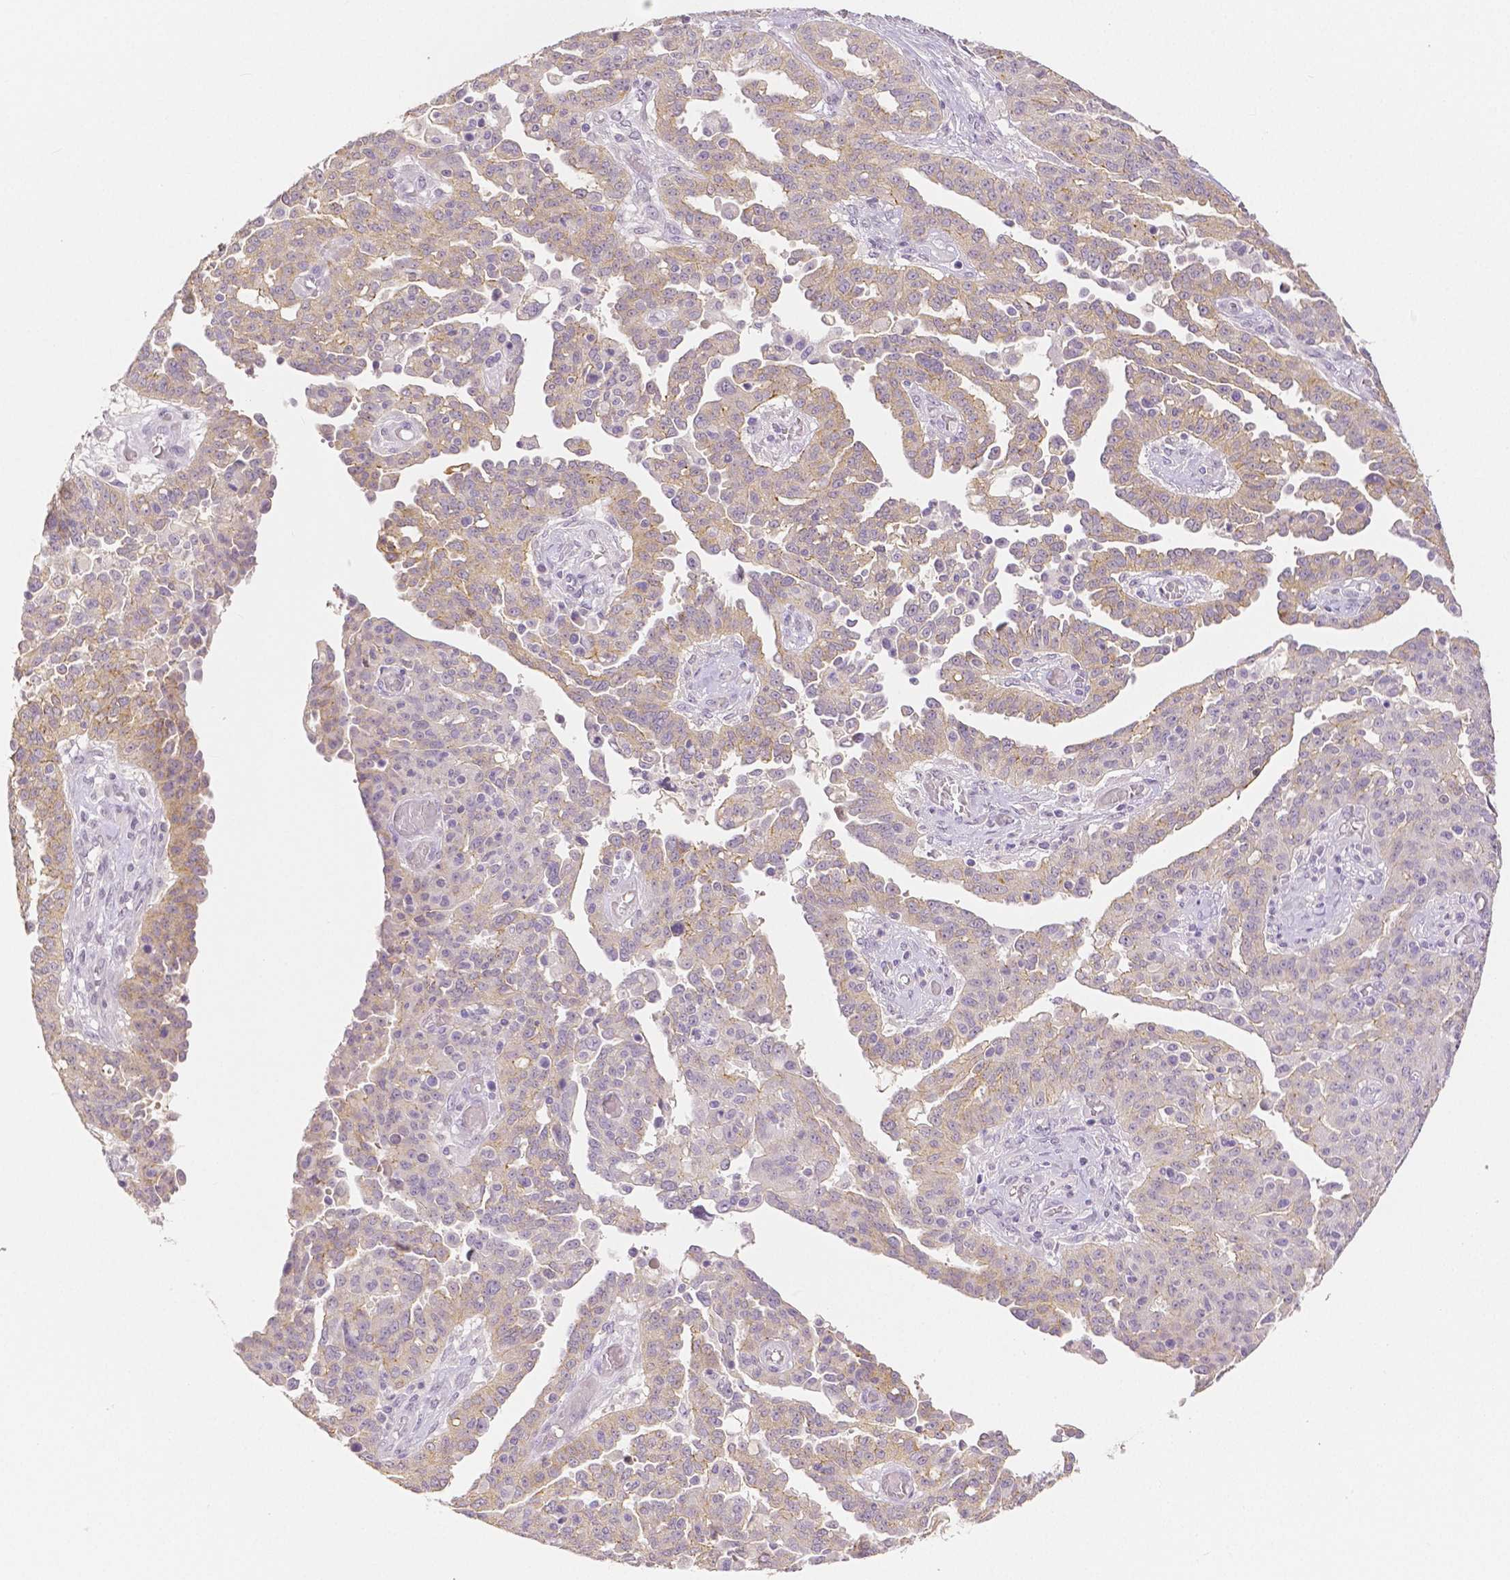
{"staining": {"intensity": "weak", "quantity": "25%-75%", "location": "cytoplasmic/membranous"}, "tissue": "ovarian cancer", "cell_type": "Tumor cells", "image_type": "cancer", "snomed": [{"axis": "morphology", "description": "Cystadenocarcinoma, serous, NOS"}, {"axis": "topography", "description": "Ovary"}], "caption": "A high-resolution histopathology image shows immunohistochemistry (IHC) staining of ovarian cancer (serous cystadenocarcinoma), which demonstrates weak cytoplasmic/membranous staining in approximately 25%-75% of tumor cells. (DAB (3,3'-diaminobenzidine) IHC with brightfield microscopy, high magnification).", "gene": "OCLN", "patient": {"sex": "female", "age": 67}}